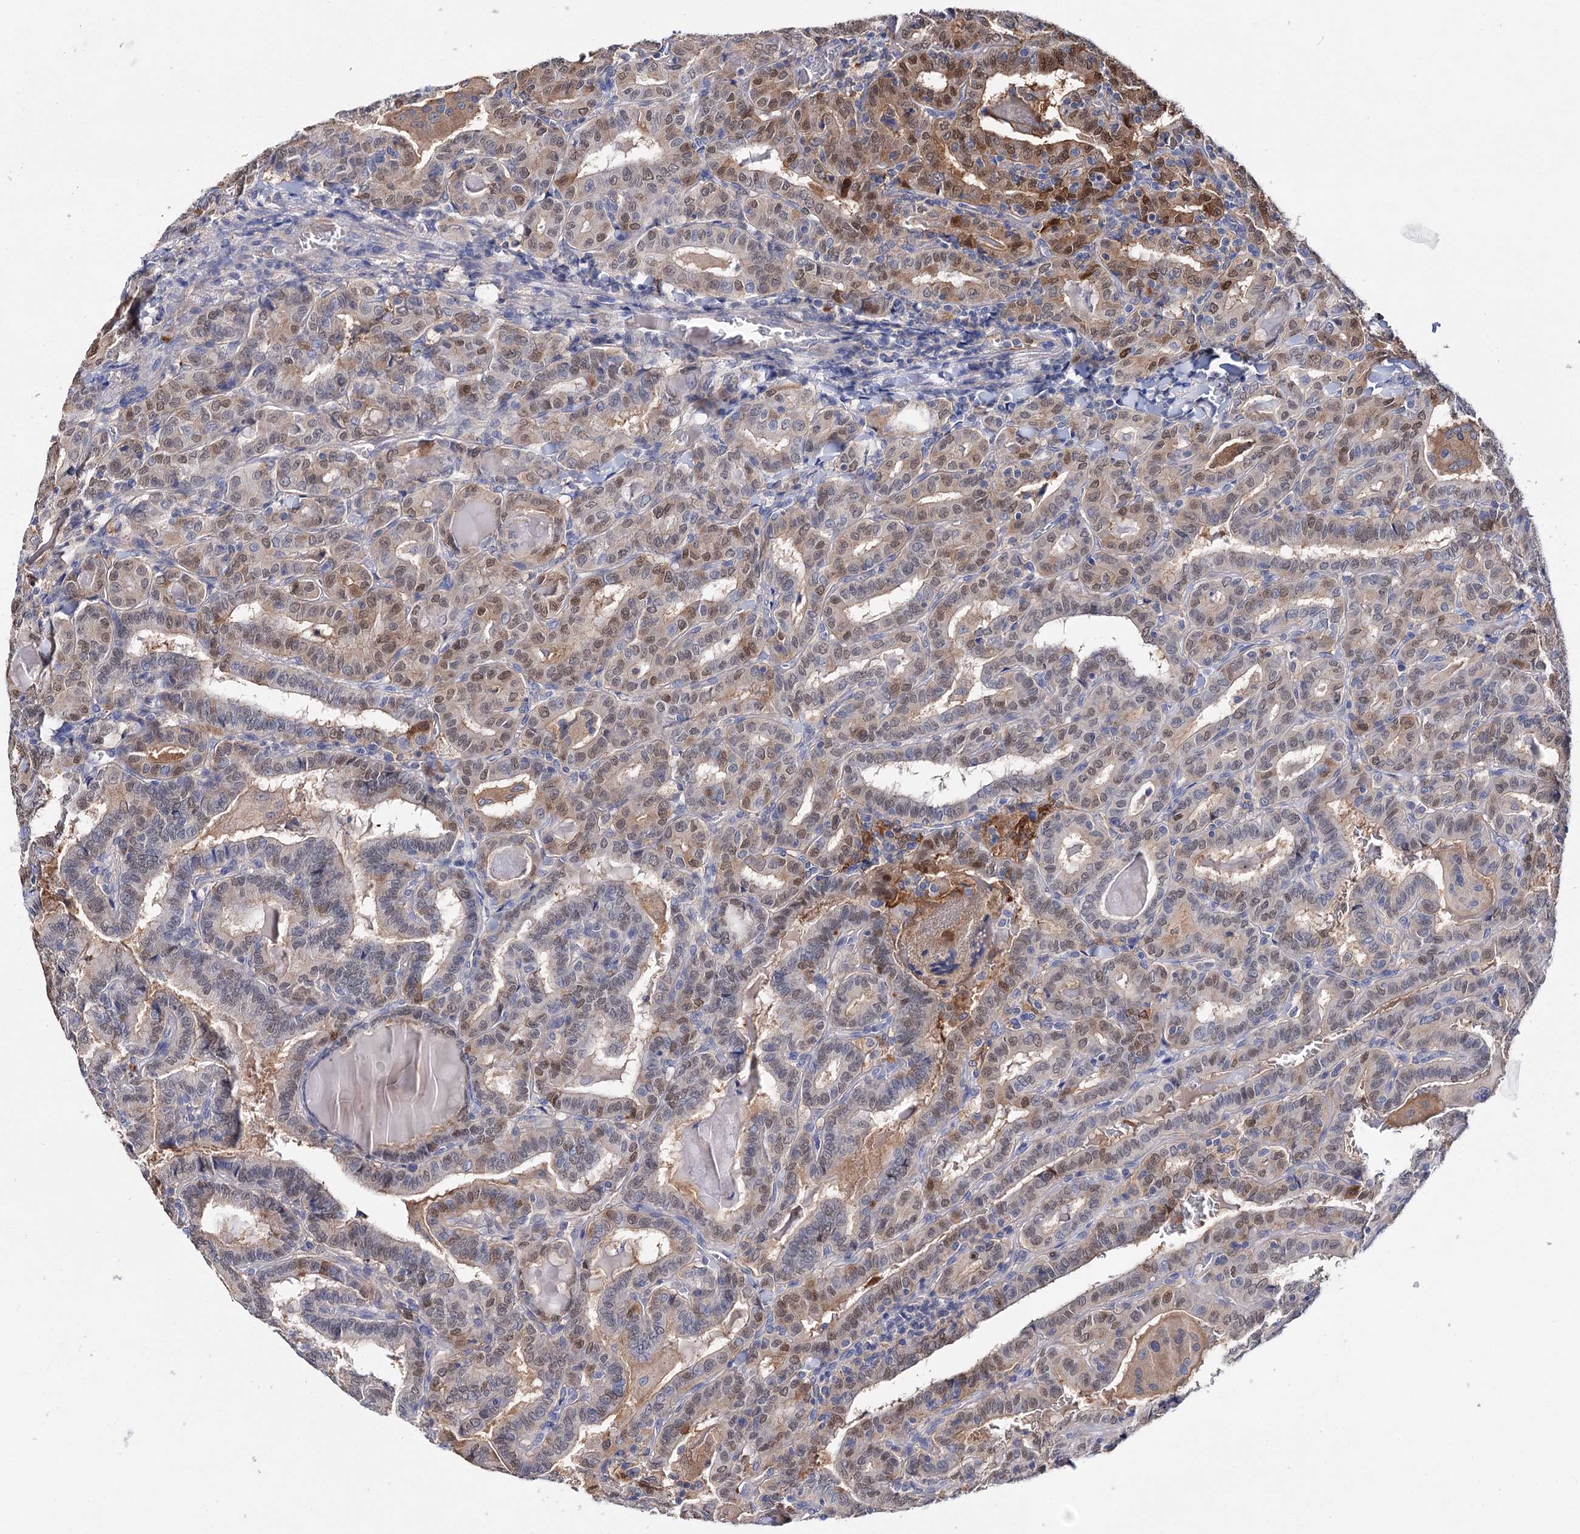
{"staining": {"intensity": "moderate", "quantity": "25%-75%", "location": "cytoplasmic/membranous,nuclear"}, "tissue": "thyroid cancer", "cell_type": "Tumor cells", "image_type": "cancer", "snomed": [{"axis": "morphology", "description": "Papillary adenocarcinoma, NOS"}, {"axis": "topography", "description": "Thyroid gland"}], "caption": "Protein expression analysis of papillary adenocarcinoma (thyroid) reveals moderate cytoplasmic/membranous and nuclear staining in approximately 25%-75% of tumor cells. (Stains: DAB (3,3'-diaminobenzidine) in brown, nuclei in blue, Microscopy: brightfield microscopy at high magnification).", "gene": "CFAP46", "patient": {"sex": "female", "age": 72}}